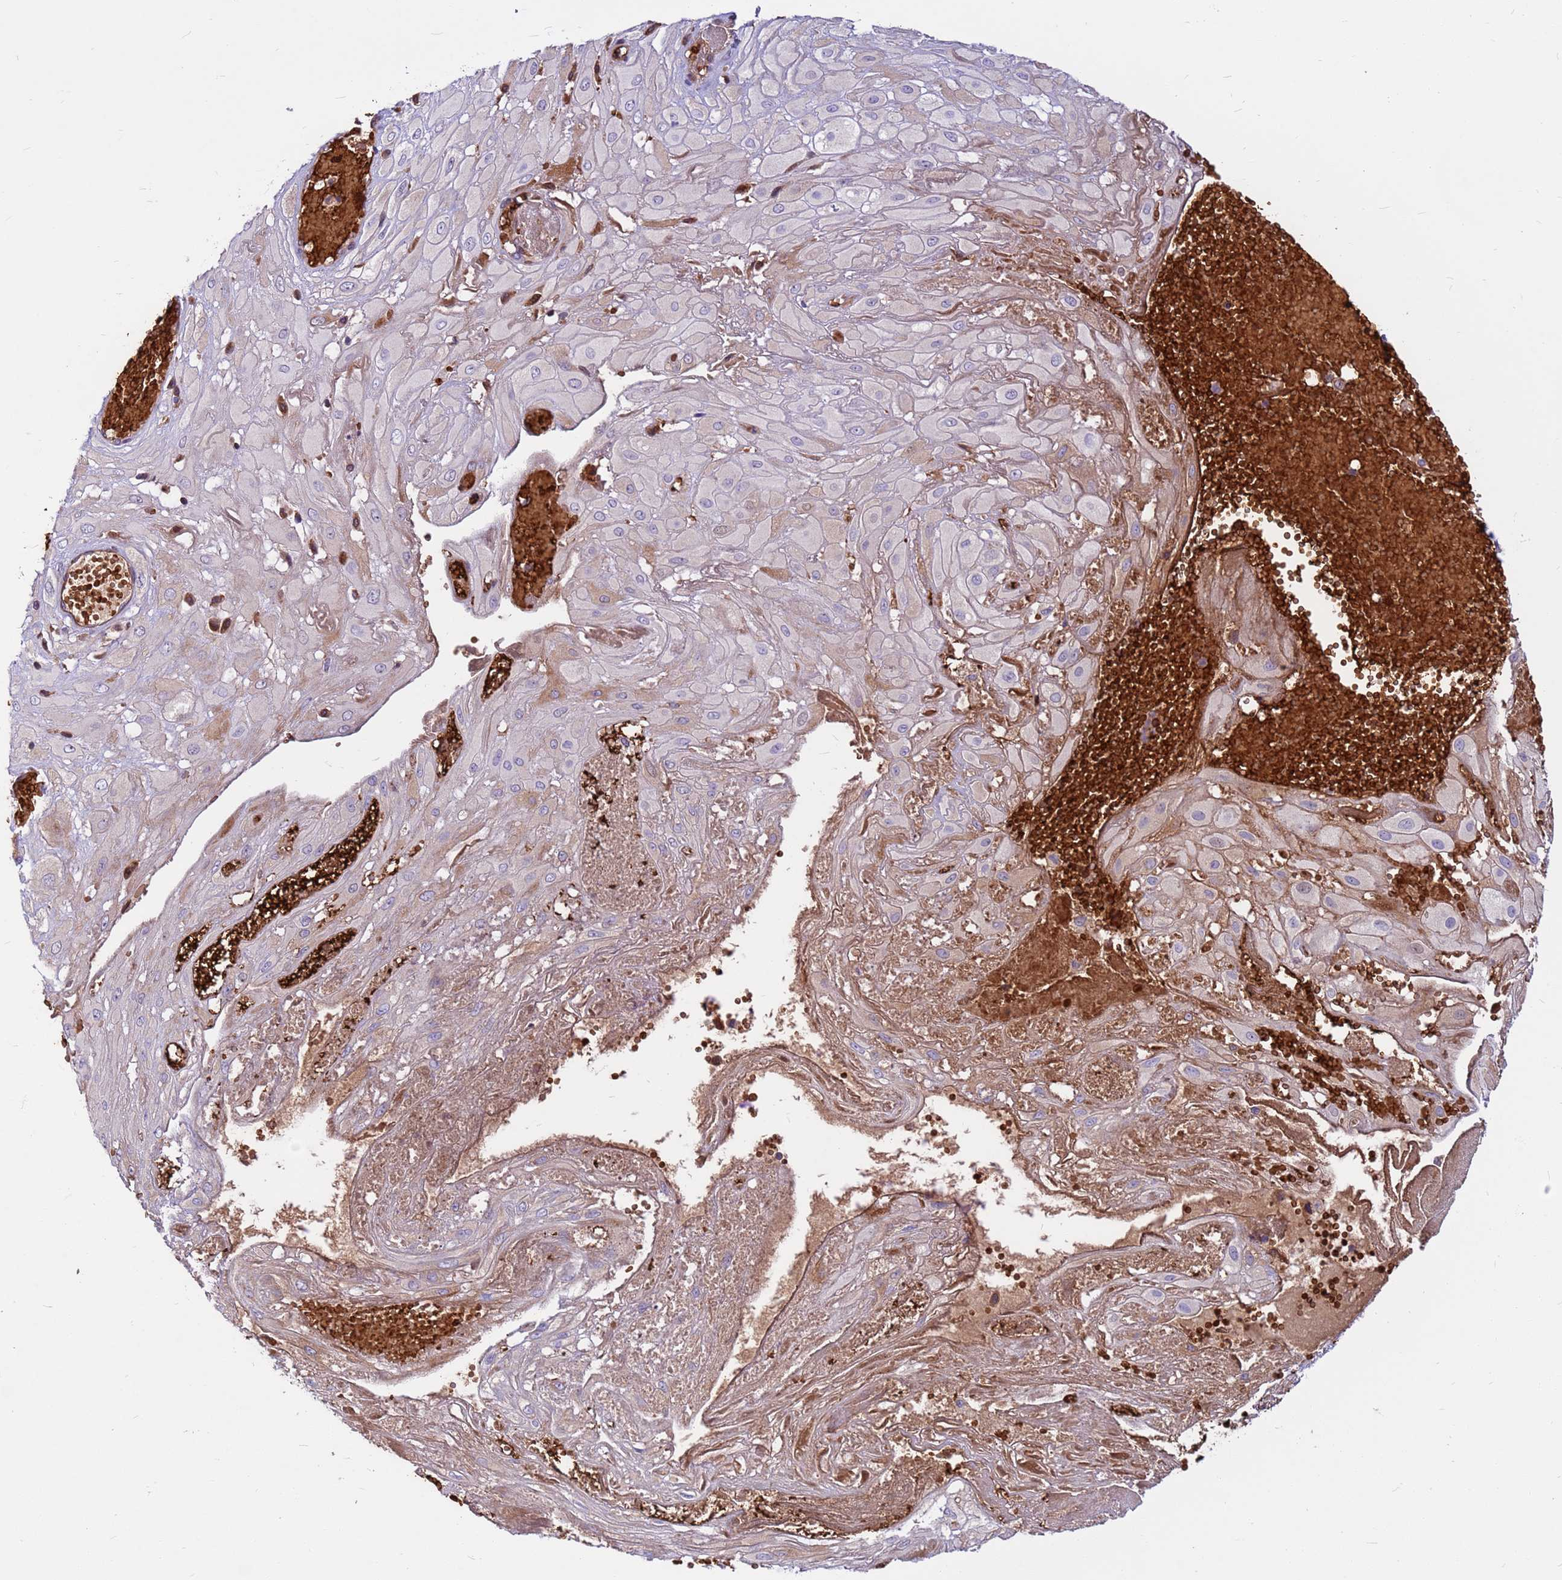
{"staining": {"intensity": "negative", "quantity": "none", "location": "none"}, "tissue": "cervical cancer", "cell_type": "Tumor cells", "image_type": "cancer", "snomed": [{"axis": "morphology", "description": "Squamous cell carcinoma, NOS"}, {"axis": "topography", "description": "Cervix"}], "caption": "IHC histopathology image of neoplastic tissue: human cervical cancer stained with DAB demonstrates no significant protein expression in tumor cells. (DAB immunohistochemistry (IHC), high magnification).", "gene": "ZNF669", "patient": {"sex": "female", "age": 36}}